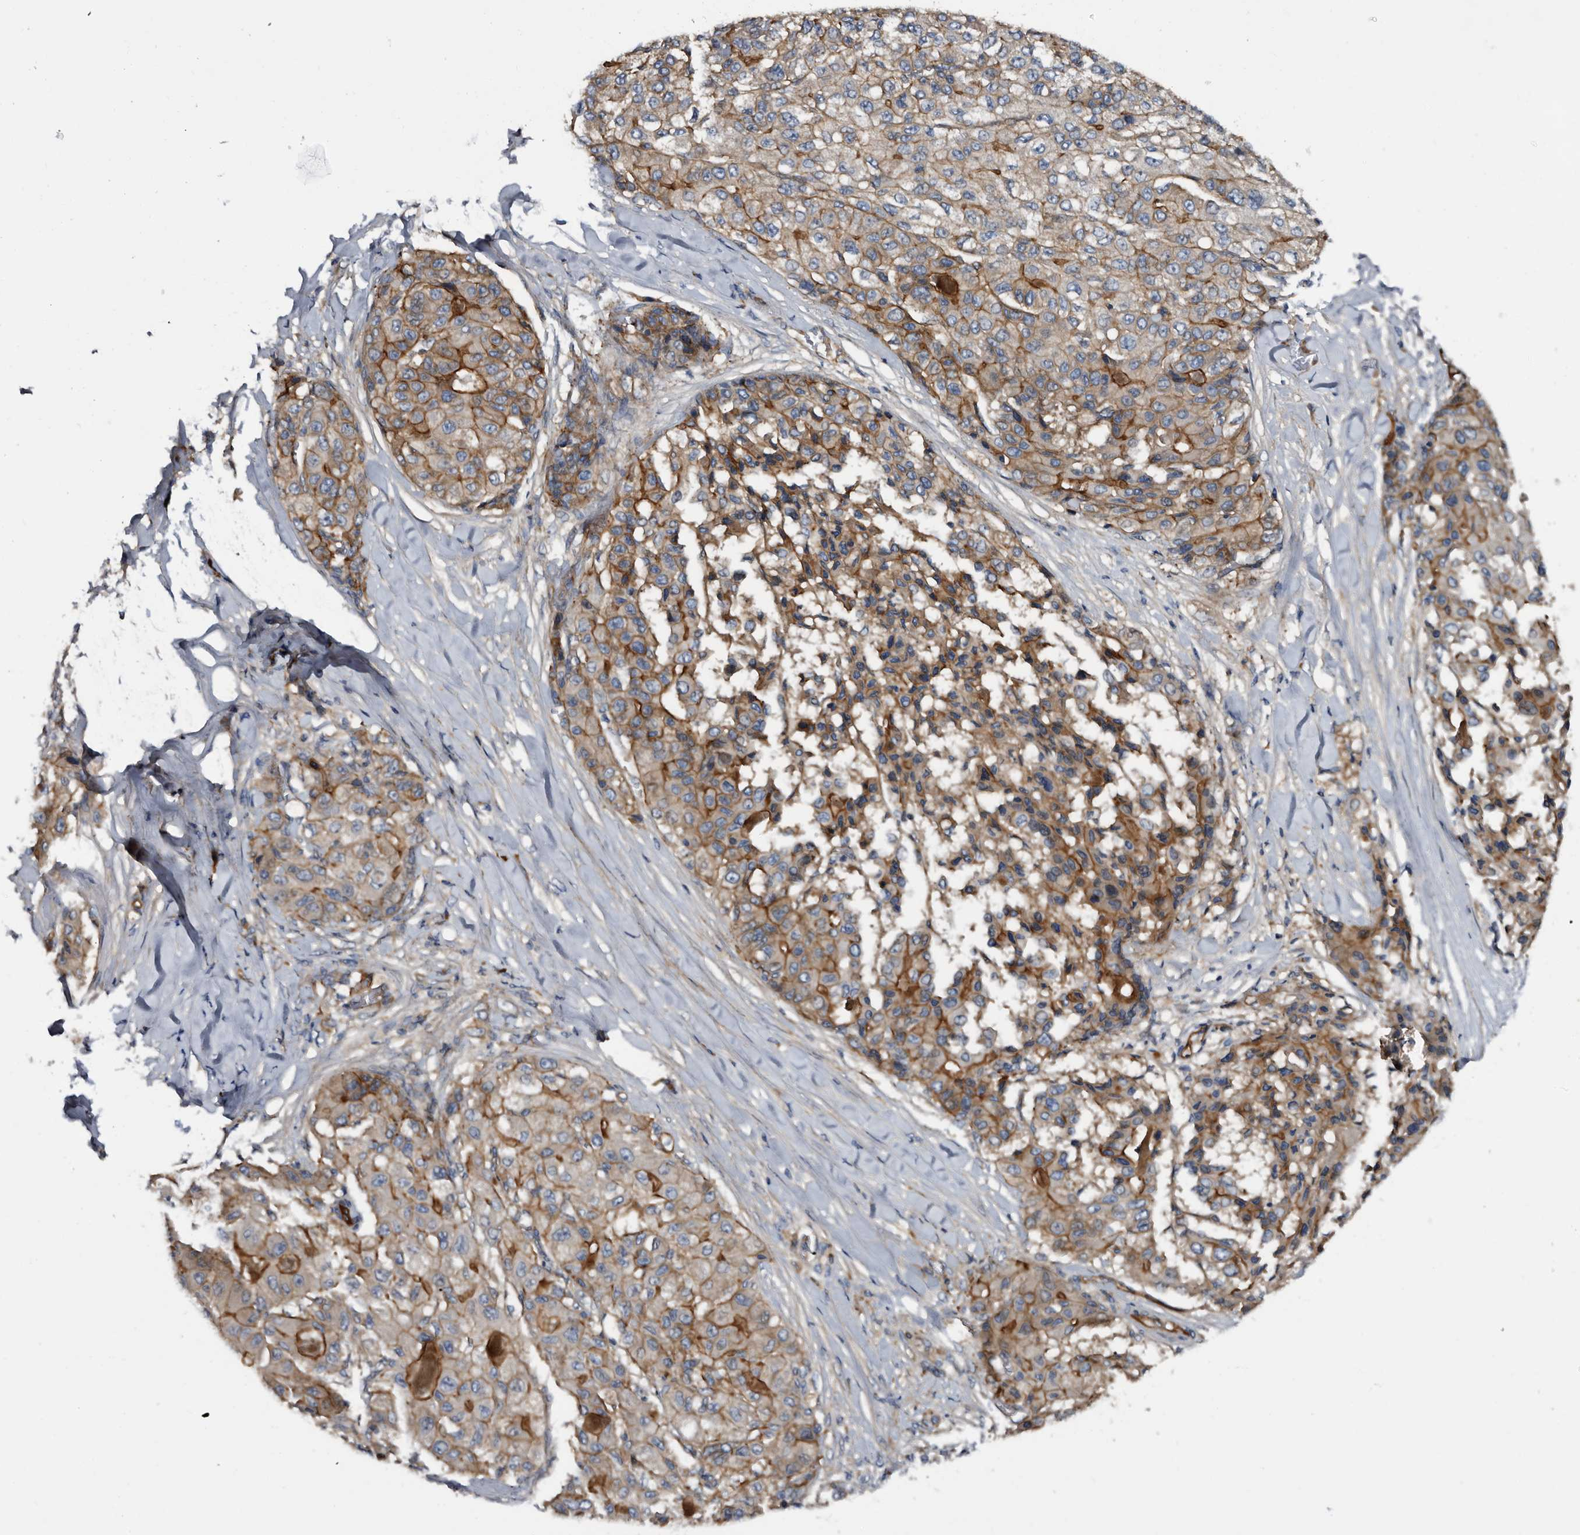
{"staining": {"intensity": "moderate", "quantity": ">75%", "location": "cytoplasmic/membranous"}, "tissue": "liver cancer", "cell_type": "Tumor cells", "image_type": "cancer", "snomed": [{"axis": "morphology", "description": "Carcinoma, Hepatocellular, NOS"}, {"axis": "topography", "description": "Liver"}], "caption": "About >75% of tumor cells in hepatocellular carcinoma (liver) show moderate cytoplasmic/membranous protein staining as visualized by brown immunohistochemical staining.", "gene": "TSPAN17", "patient": {"sex": "male", "age": 80}}